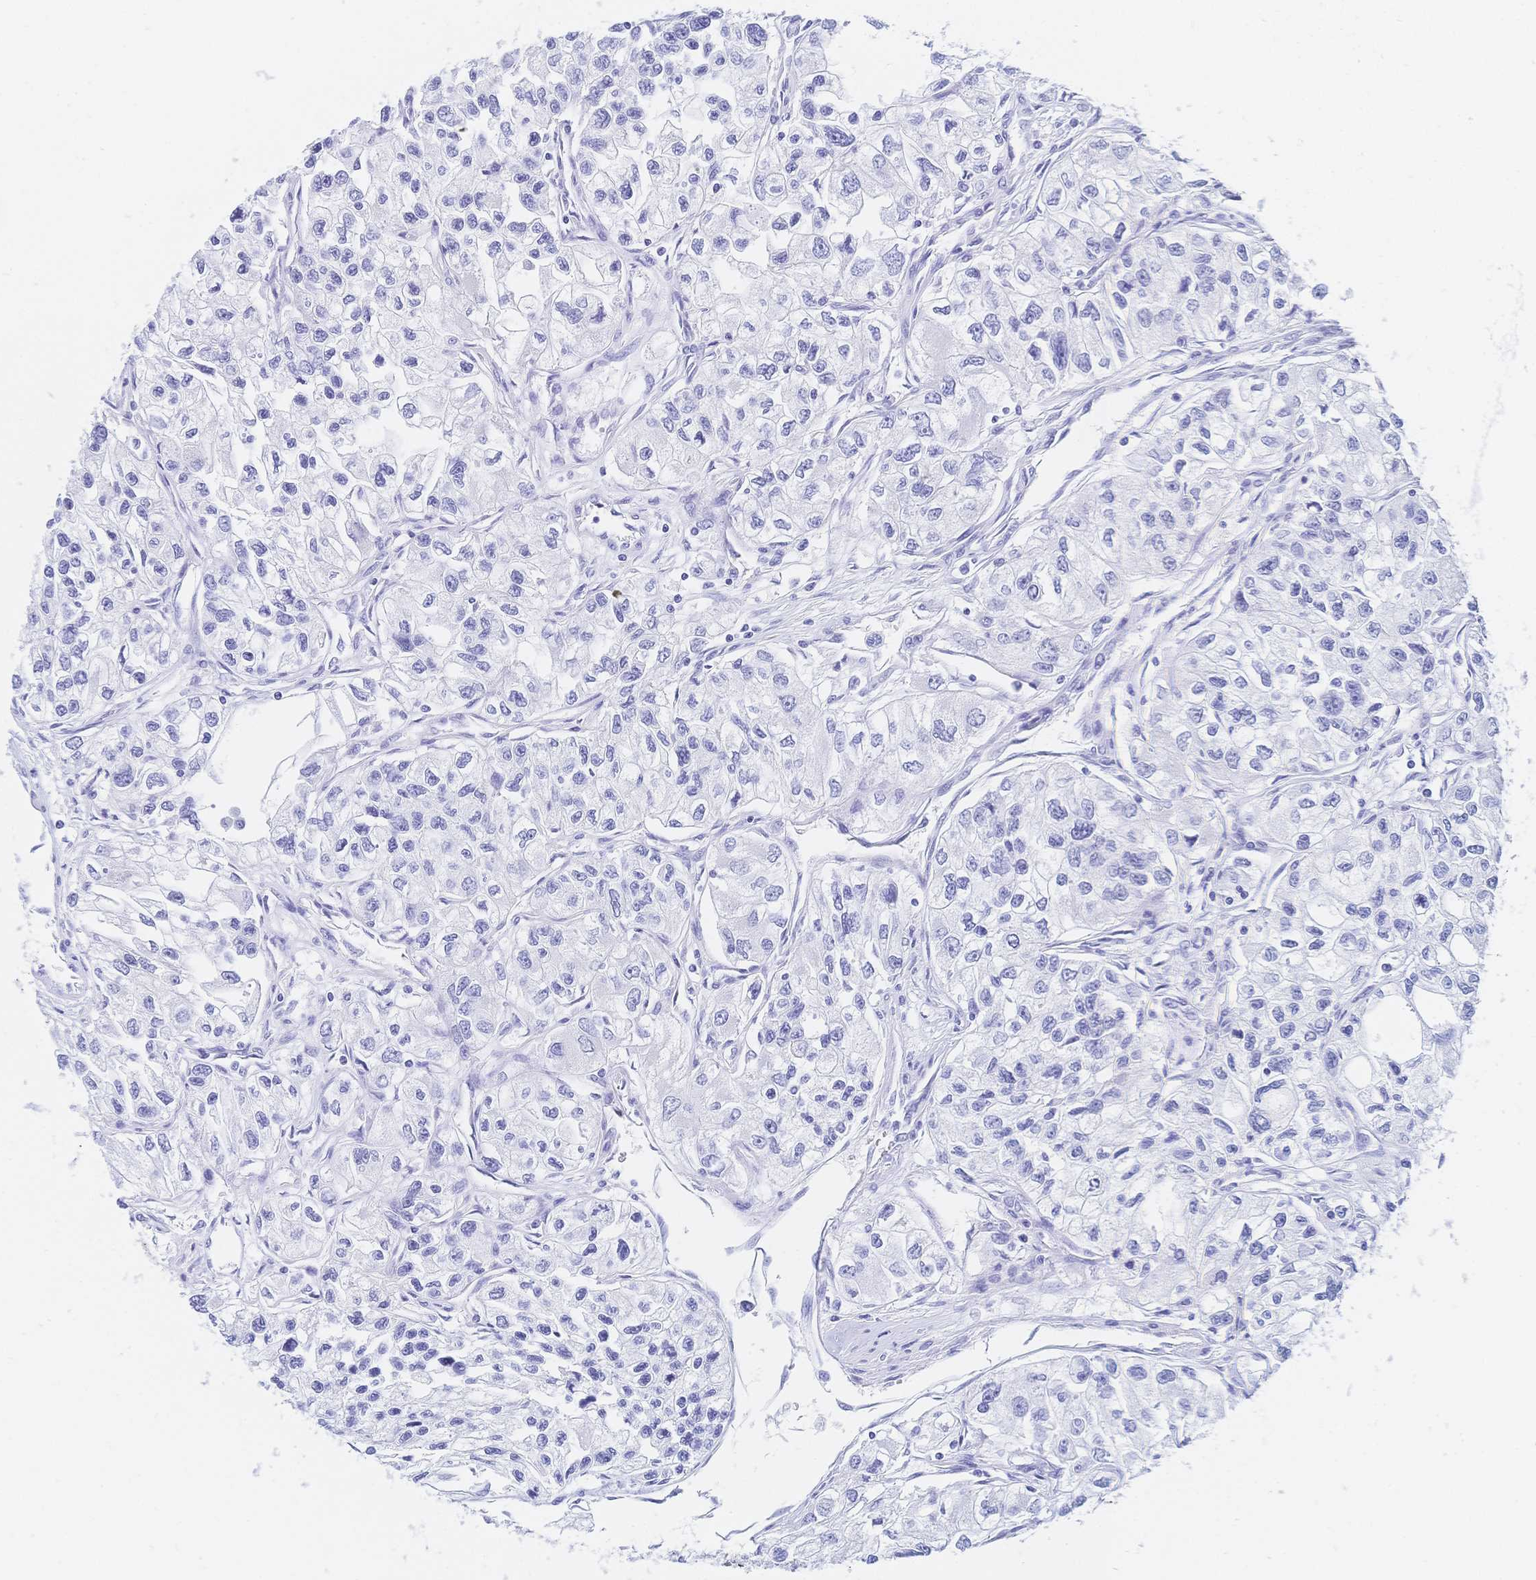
{"staining": {"intensity": "negative", "quantity": "none", "location": "none"}, "tissue": "renal cancer", "cell_type": "Tumor cells", "image_type": "cancer", "snomed": [{"axis": "morphology", "description": "Adenocarcinoma, NOS"}, {"axis": "topography", "description": "Kidney"}], "caption": "Tumor cells are negative for brown protein staining in adenocarcinoma (renal).", "gene": "MEP1B", "patient": {"sex": "female", "age": 59}}